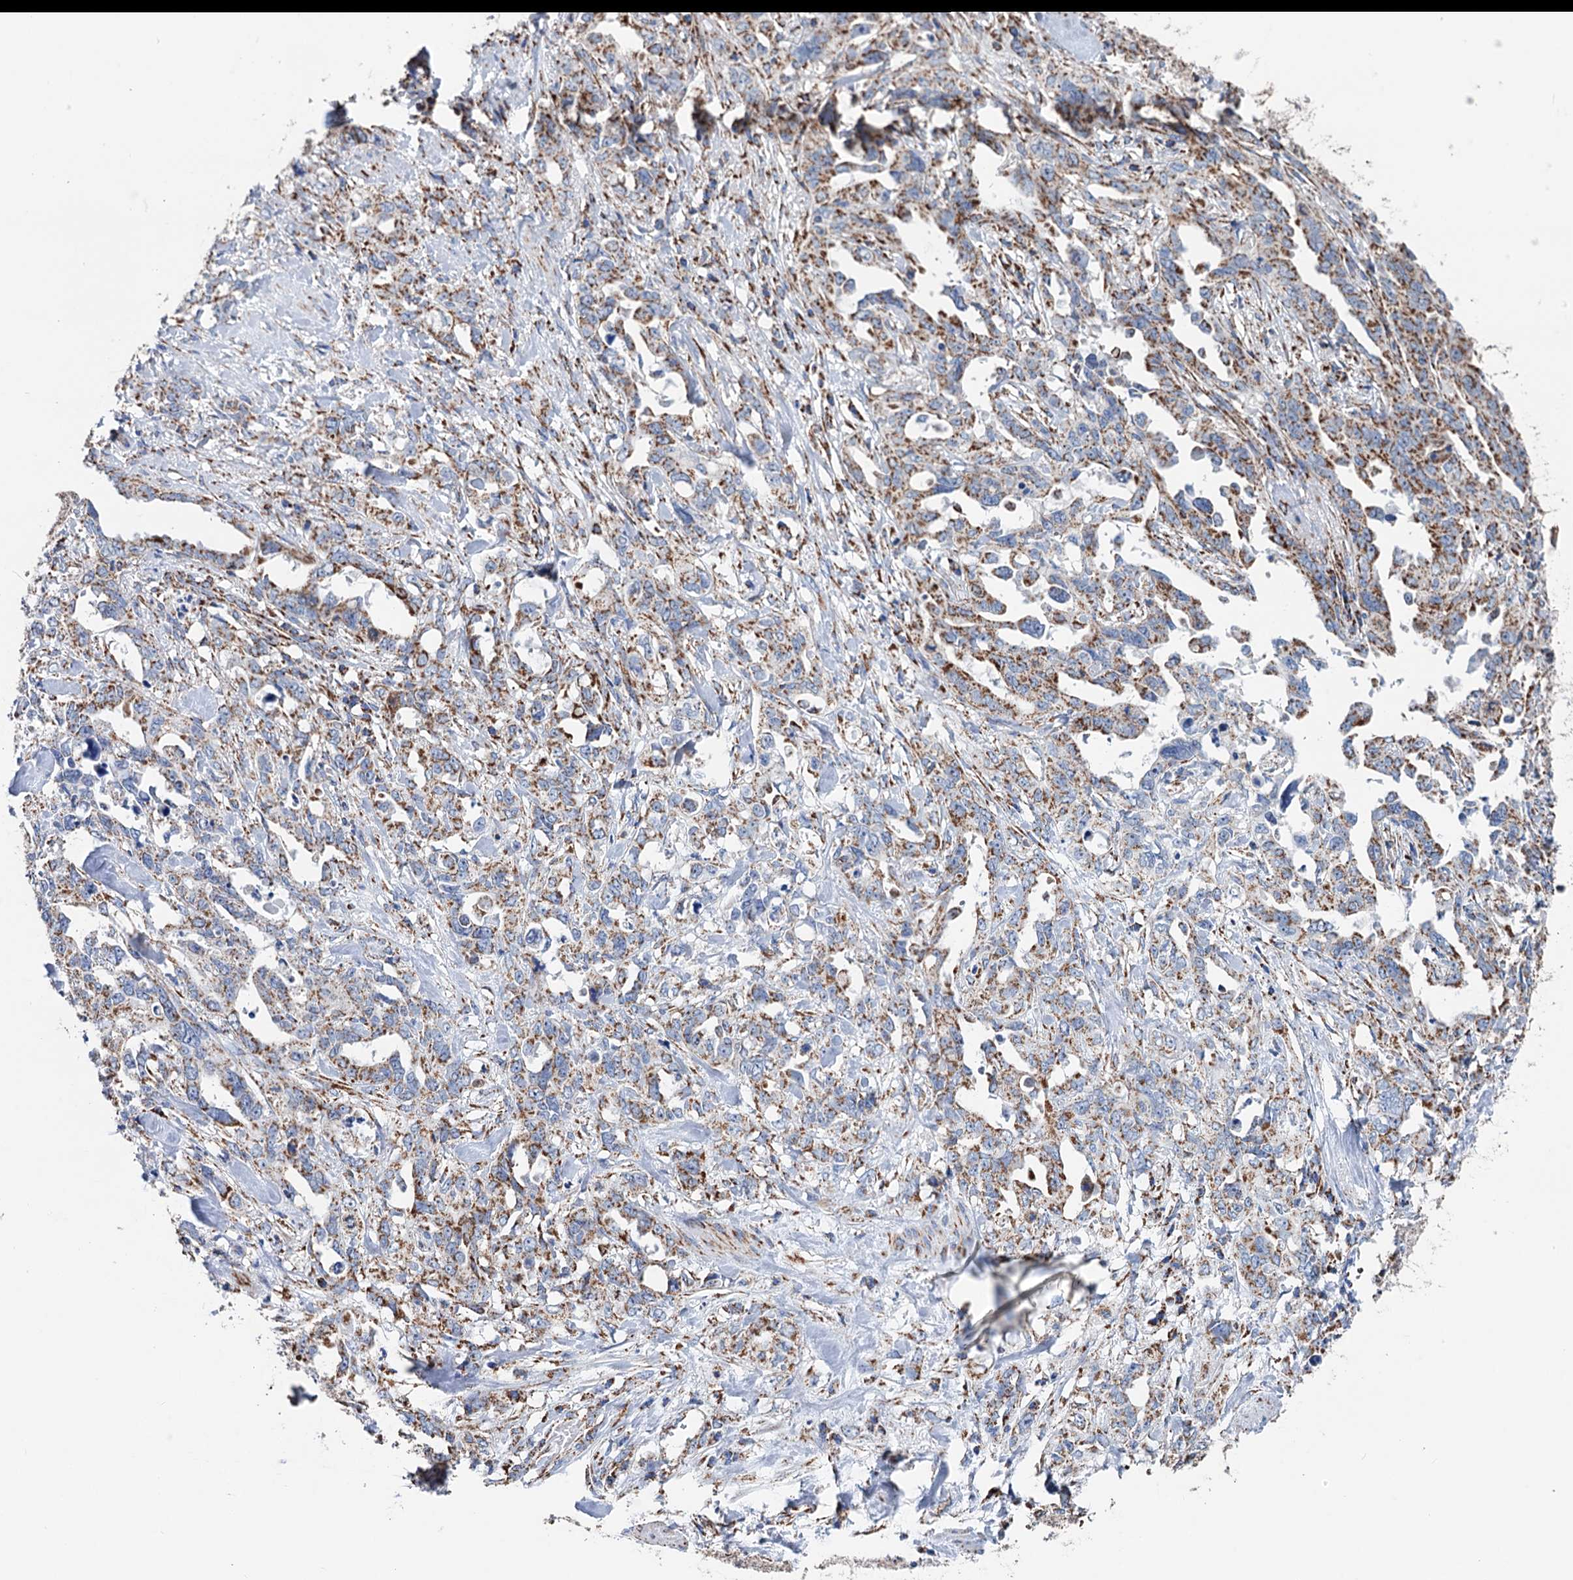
{"staining": {"intensity": "moderate", "quantity": ">75%", "location": "cytoplasmic/membranous"}, "tissue": "endometrial cancer", "cell_type": "Tumor cells", "image_type": "cancer", "snomed": [{"axis": "morphology", "description": "Adenocarcinoma, NOS"}, {"axis": "topography", "description": "Endometrium"}], "caption": "This is an image of IHC staining of endometrial adenocarcinoma, which shows moderate expression in the cytoplasmic/membranous of tumor cells.", "gene": "IVD", "patient": {"sex": "female", "age": 65}}